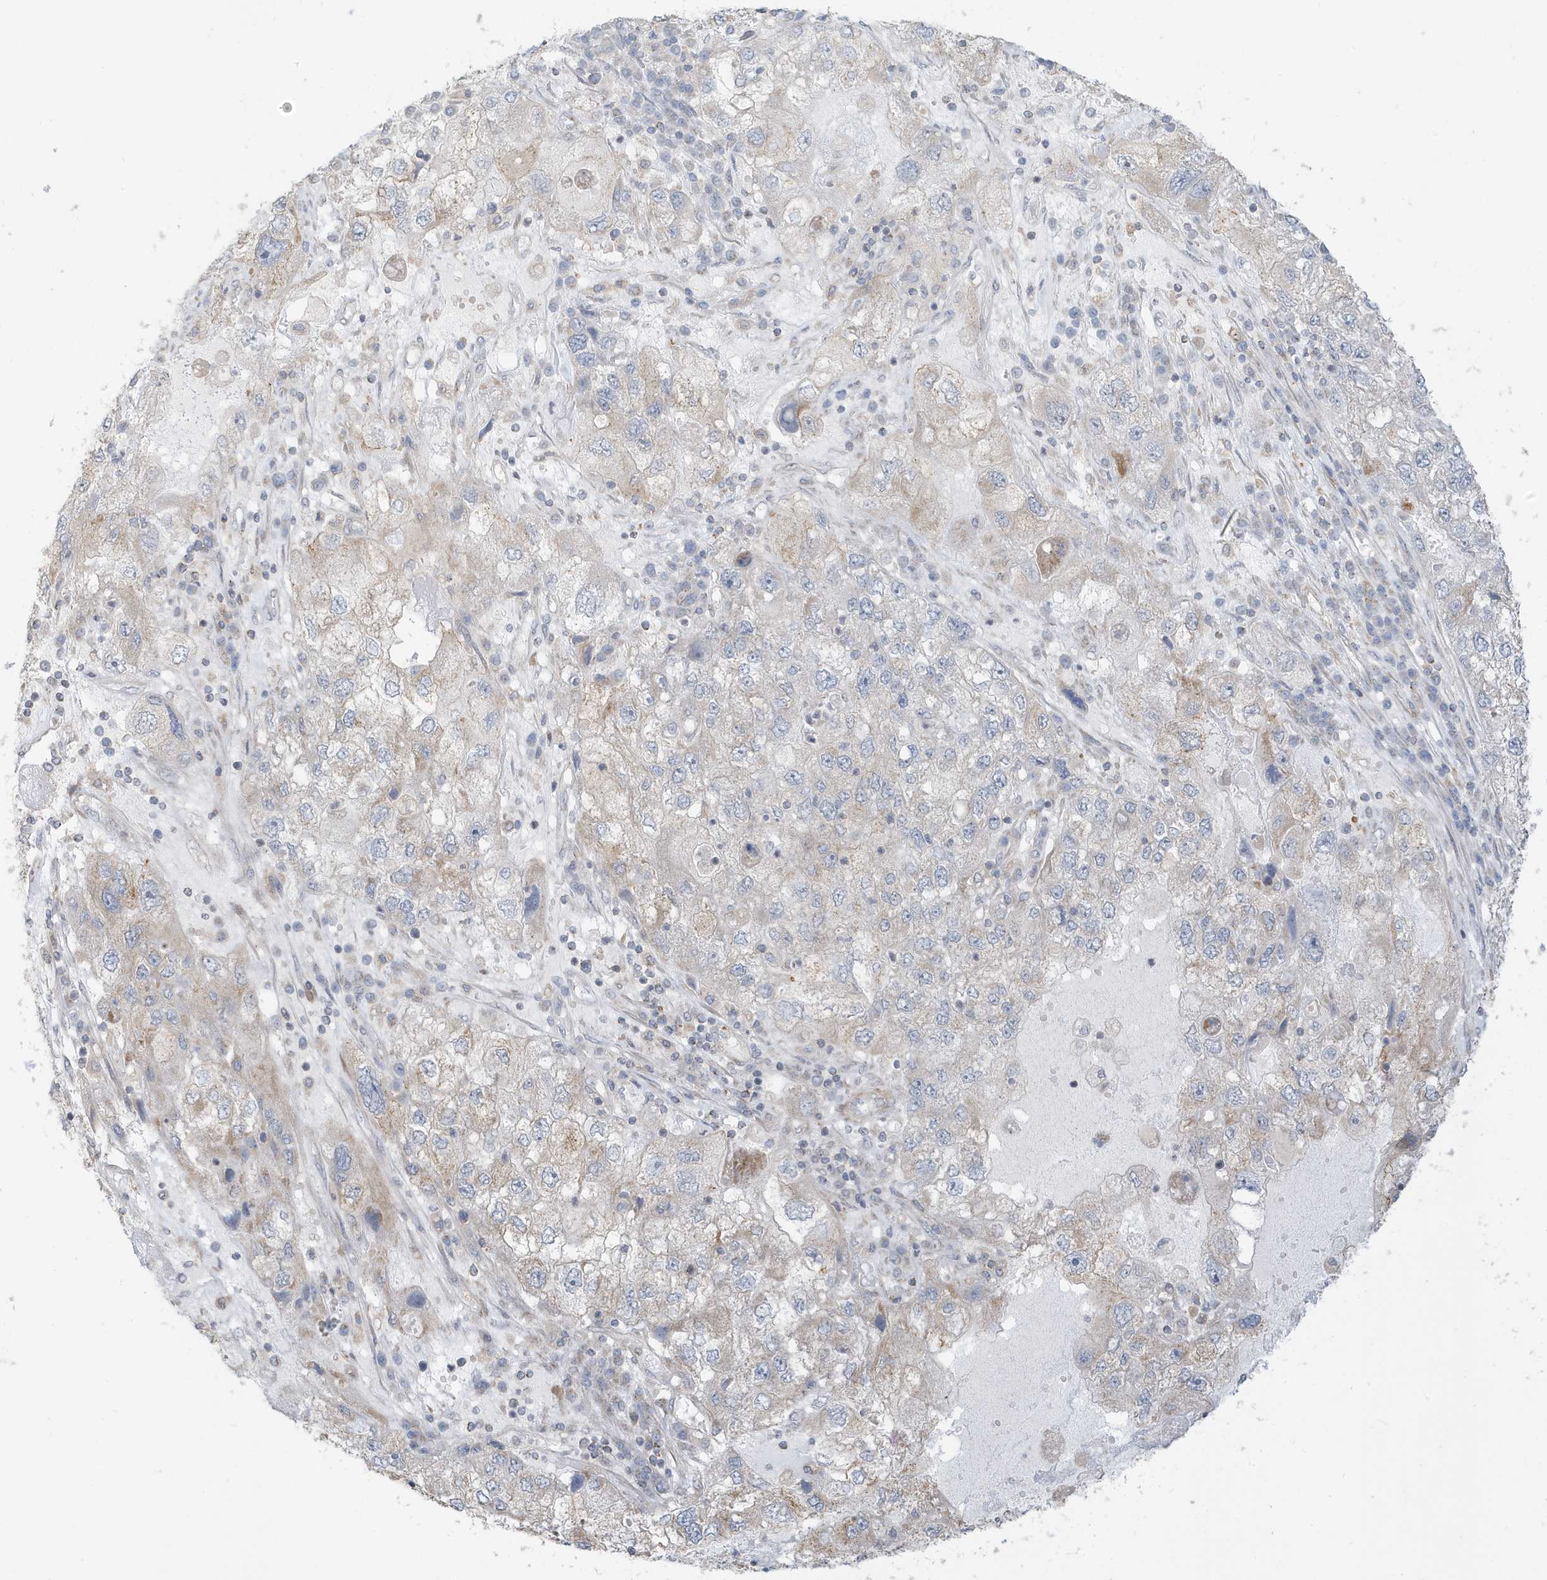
{"staining": {"intensity": "weak", "quantity": "25%-75%", "location": "cytoplasmic/membranous"}, "tissue": "endometrial cancer", "cell_type": "Tumor cells", "image_type": "cancer", "snomed": [{"axis": "morphology", "description": "Adenocarcinoma, NOS"}, {"axis": "topography", "description": "Endometrium"}], "caption": "There is low levels of weak cytoplasmic/membranous expression in tumor cells of adenocarcinoma (endometrial), as demonstrated by immunohistochemical staining (brown color).", "gene": "ATP13A5", "patient": {"sex": "female", "age": 49}}